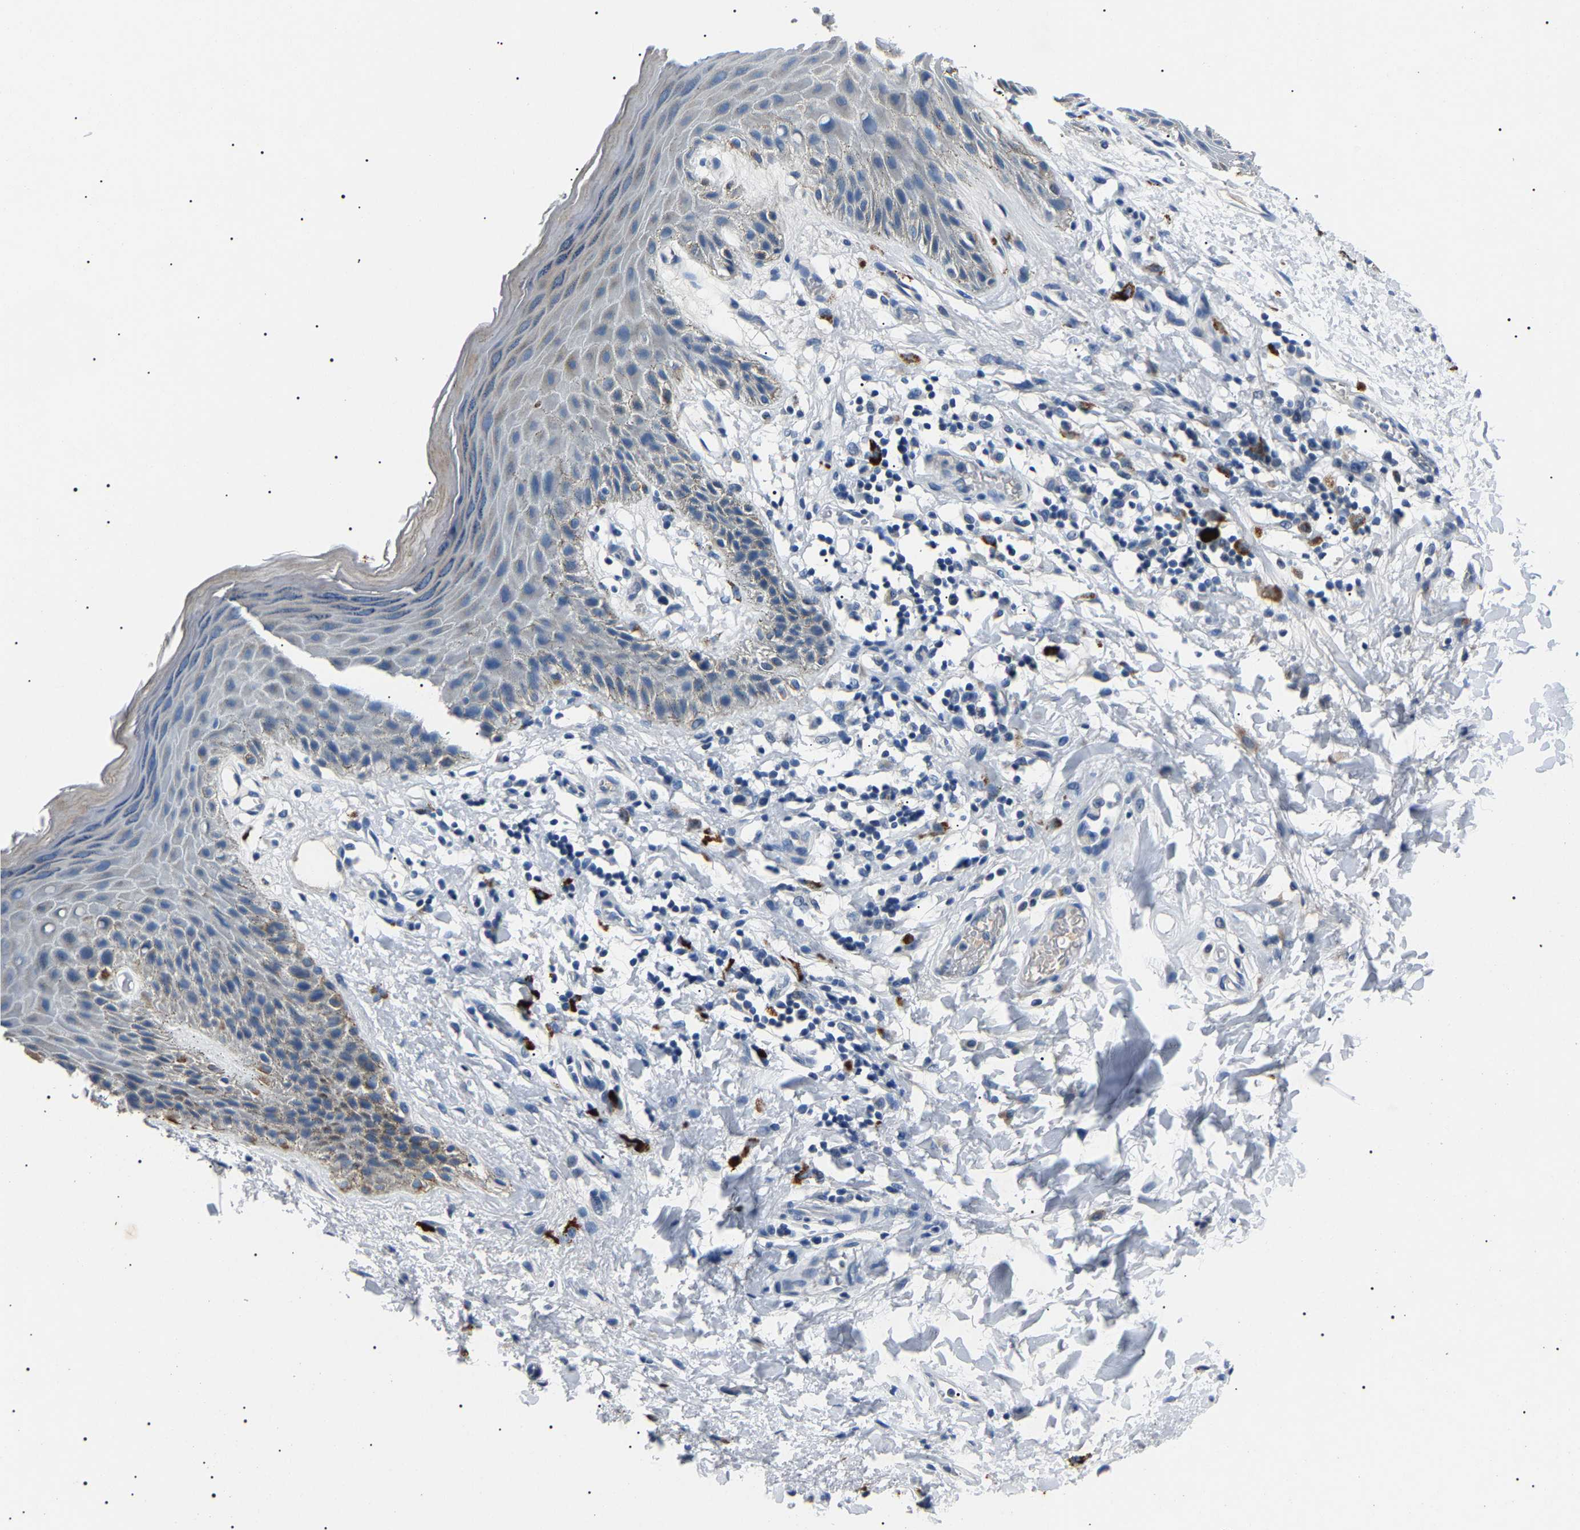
{"staining": {"intensity": "weak", "quantity": "<25%", "location": "cytoplasmic/membranous"}, "tissue": "skin", "cell_type": "Epidermal cells", "image_type": "normal", "snomed": [{"axis": "morphology", "description": "Normal tissue, NOS"}, {"axis": "topography", "description": "Anal"}], "caption": "This is an IHC photomicrograph of benign human skin. There is no expression in epidermal cells.", "gene": "KLK15", "patient": {"sex": "male", "age": 44}}